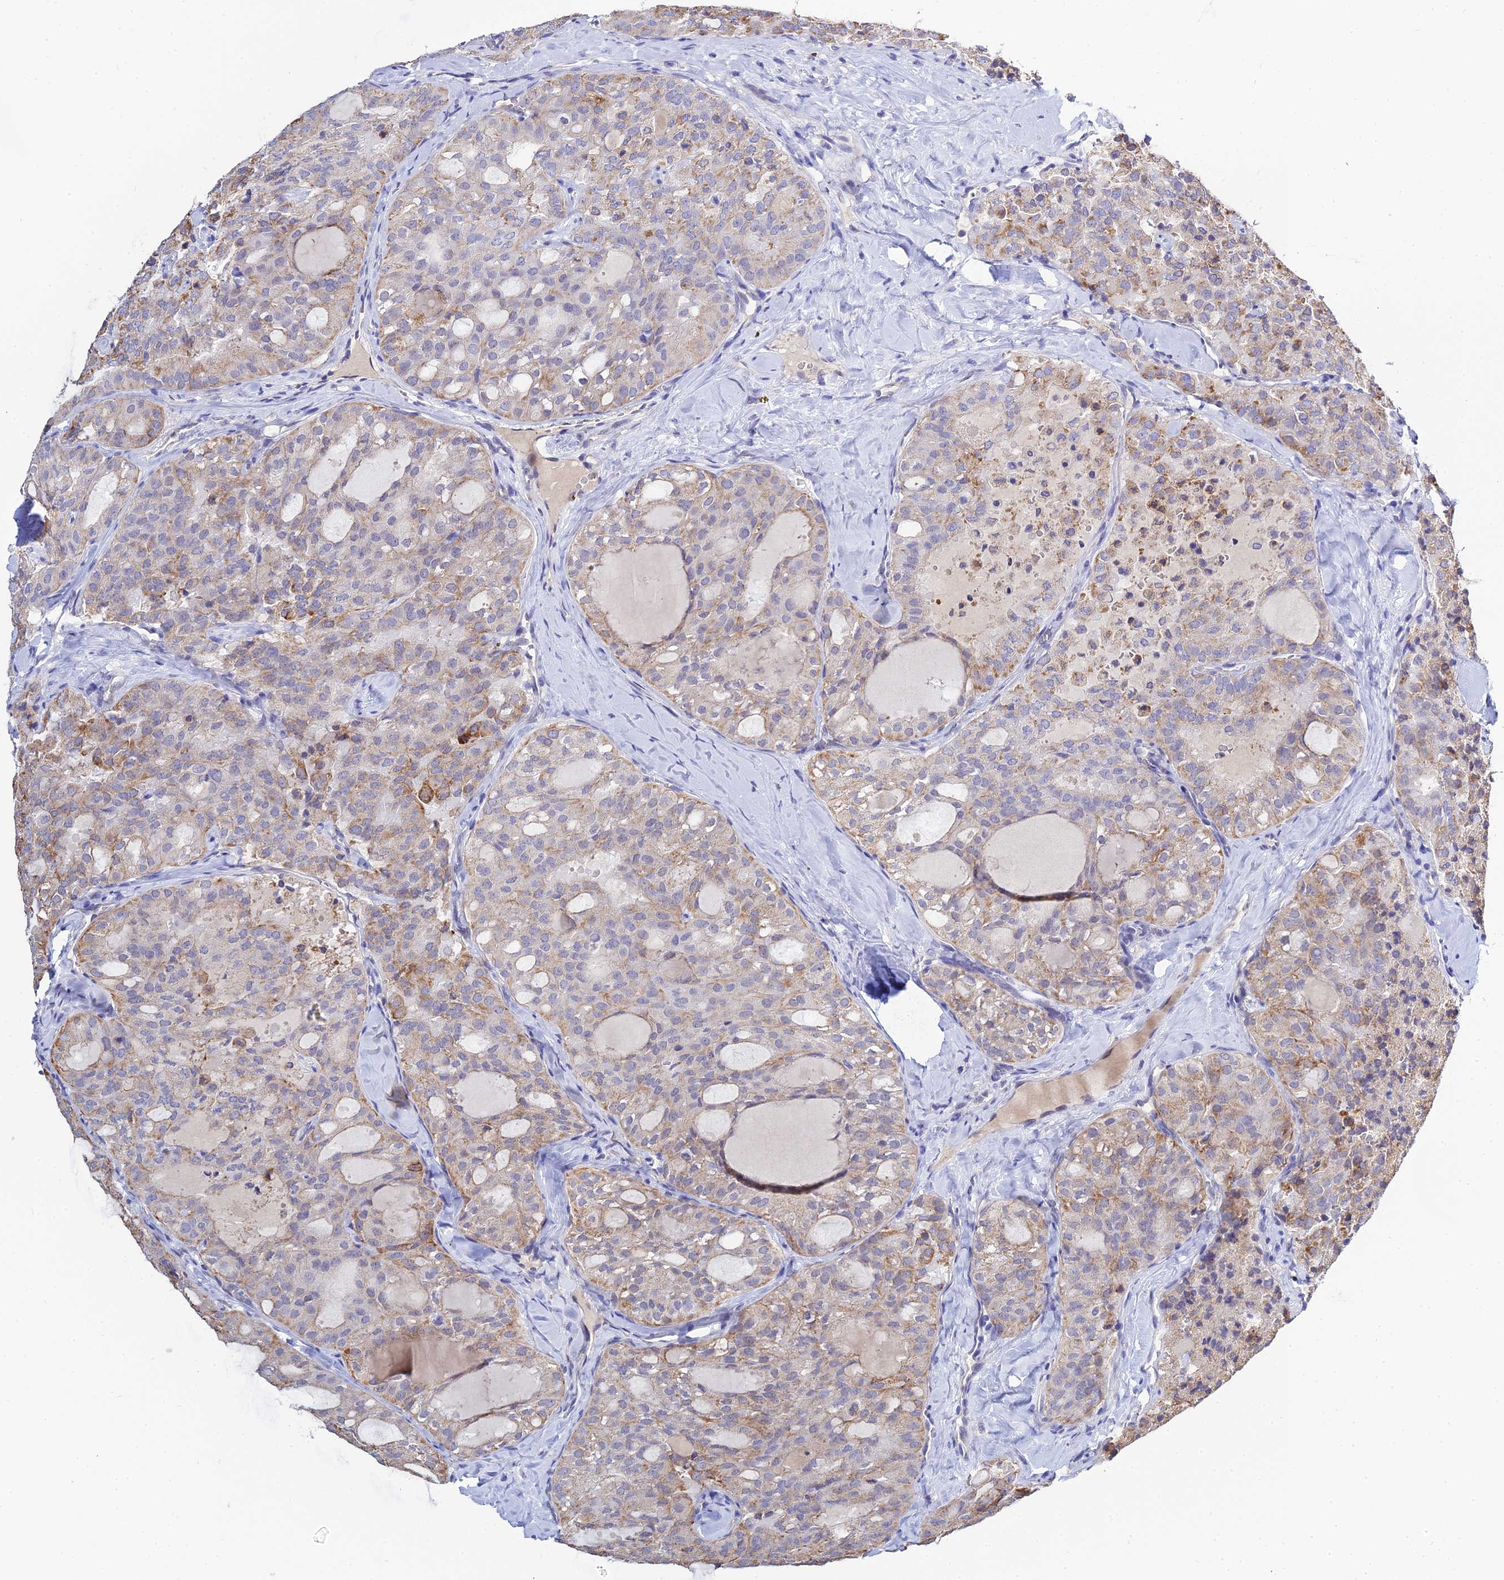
{"staining": {"intensity": "moderate", "quantity": "25%-75%", "location": "cytoplasmic/membranous"}, "tissue": "thyroid cancer", "cell_type": "Tumor cells", "image_type": "cancer", "snomed": [{"axis": "morphology", "description": "Follicular adenoma carcinoma, NOS"}, {"axis": "topography", "description": "Thyroid gland"}], "caption": "Moderate cytoplasmic/membranous positivity for a protein is seen in about 25%-75% of tumor cells of thyroid cancer (follicular adenoma carcinoma) using IHC.", "gene": "ZXDA", "patient": {"sex": "male", "age": 75}}